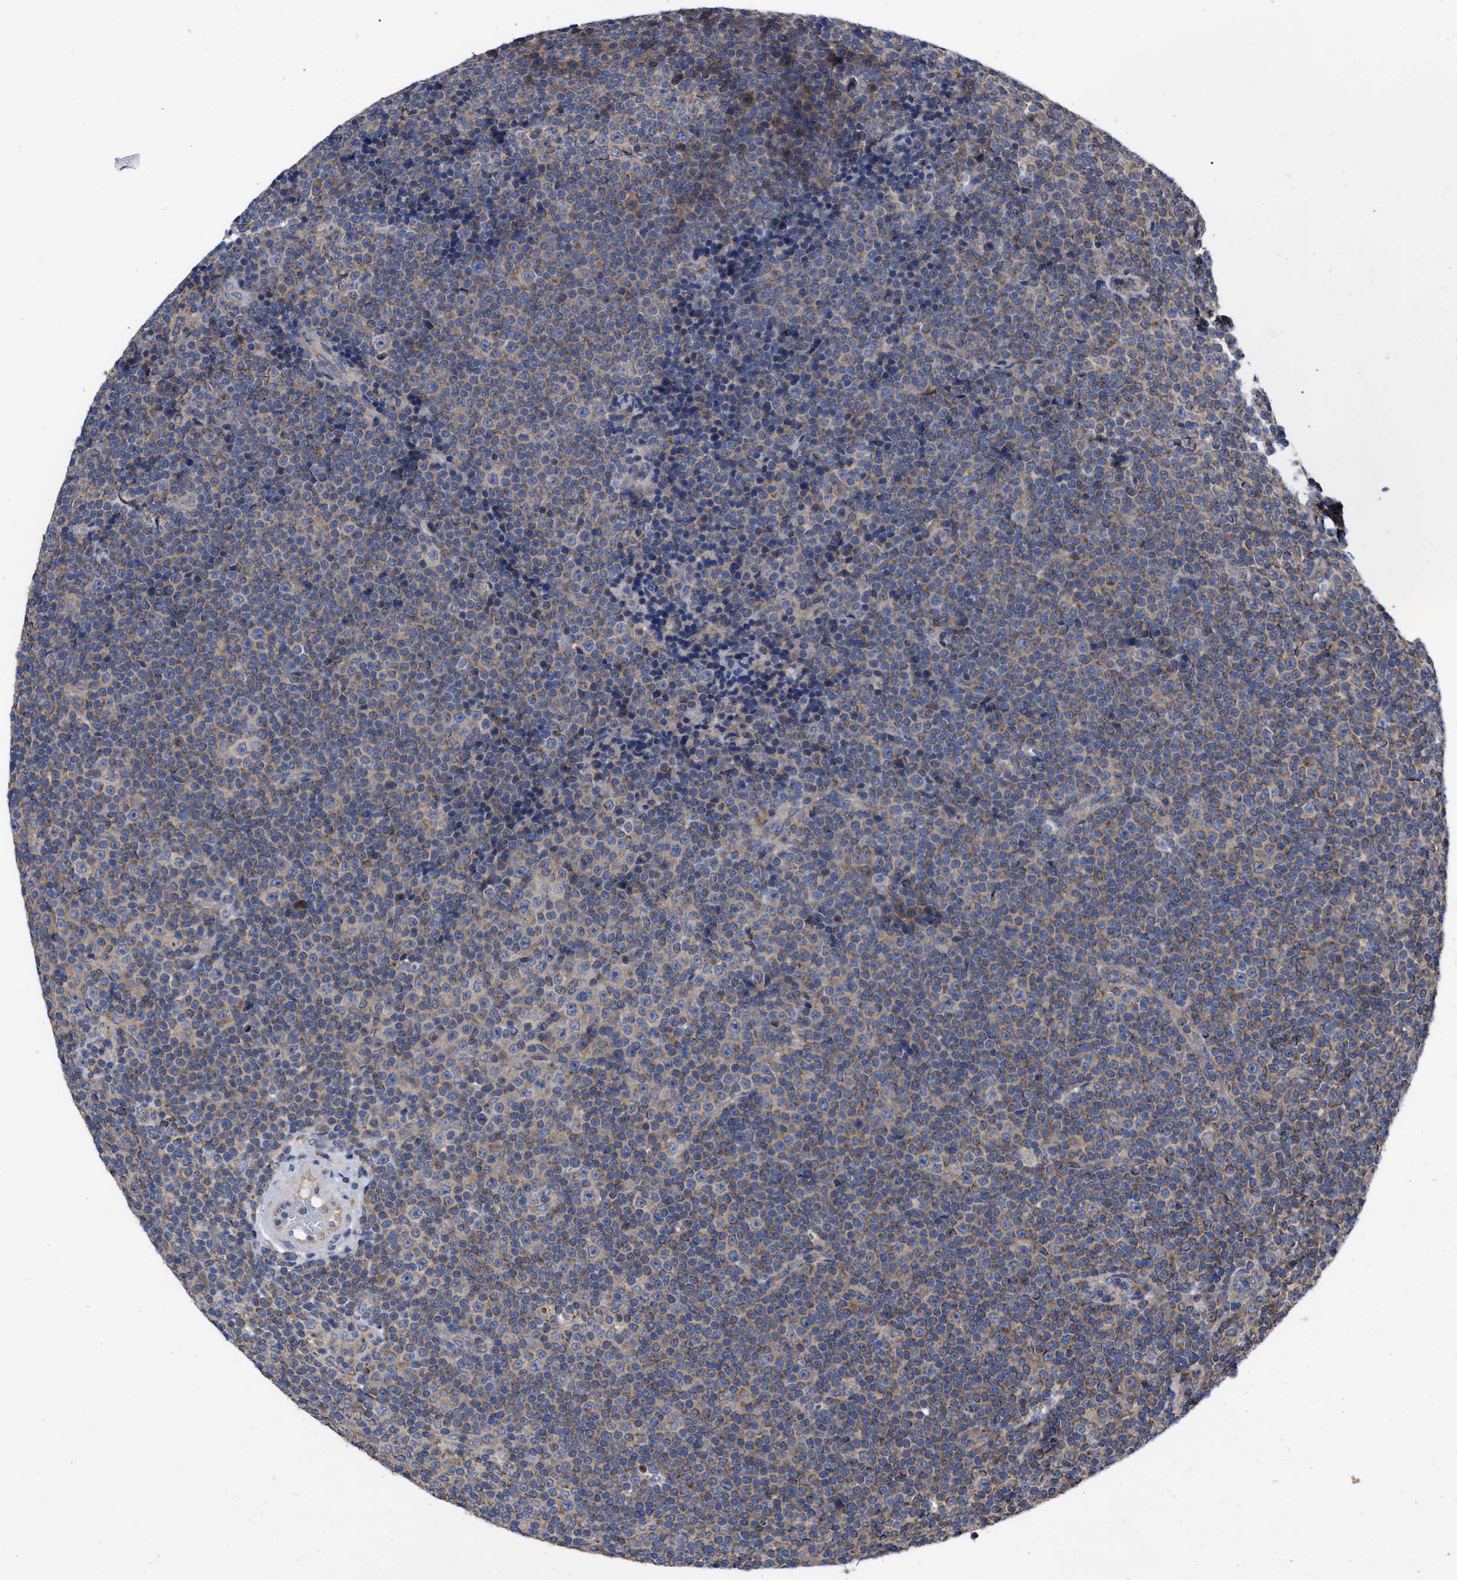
{"staining": {"intensity": "moderate", "quantity": ">75%", "location": "cytoplasmic/membranous"}, "tissue": "lymphoma", "cell_type": "Tumor cells", "image_type": "cancer", "snomed": [{"axis": "morphology", "description": "Malignant lymphoma, non-Hodgkin's type, Low grade"}, {"axis": "topography", "description": "Lymph node"}], "caption": "About >75% of tumor cells in lymphoma demonstrate moderate cytoplasmic/membranous protein expression as visualized by brown immunohistochemical staining.", "gene": "CDKN2C", "patient": {"sex": "female", "age": 67}}